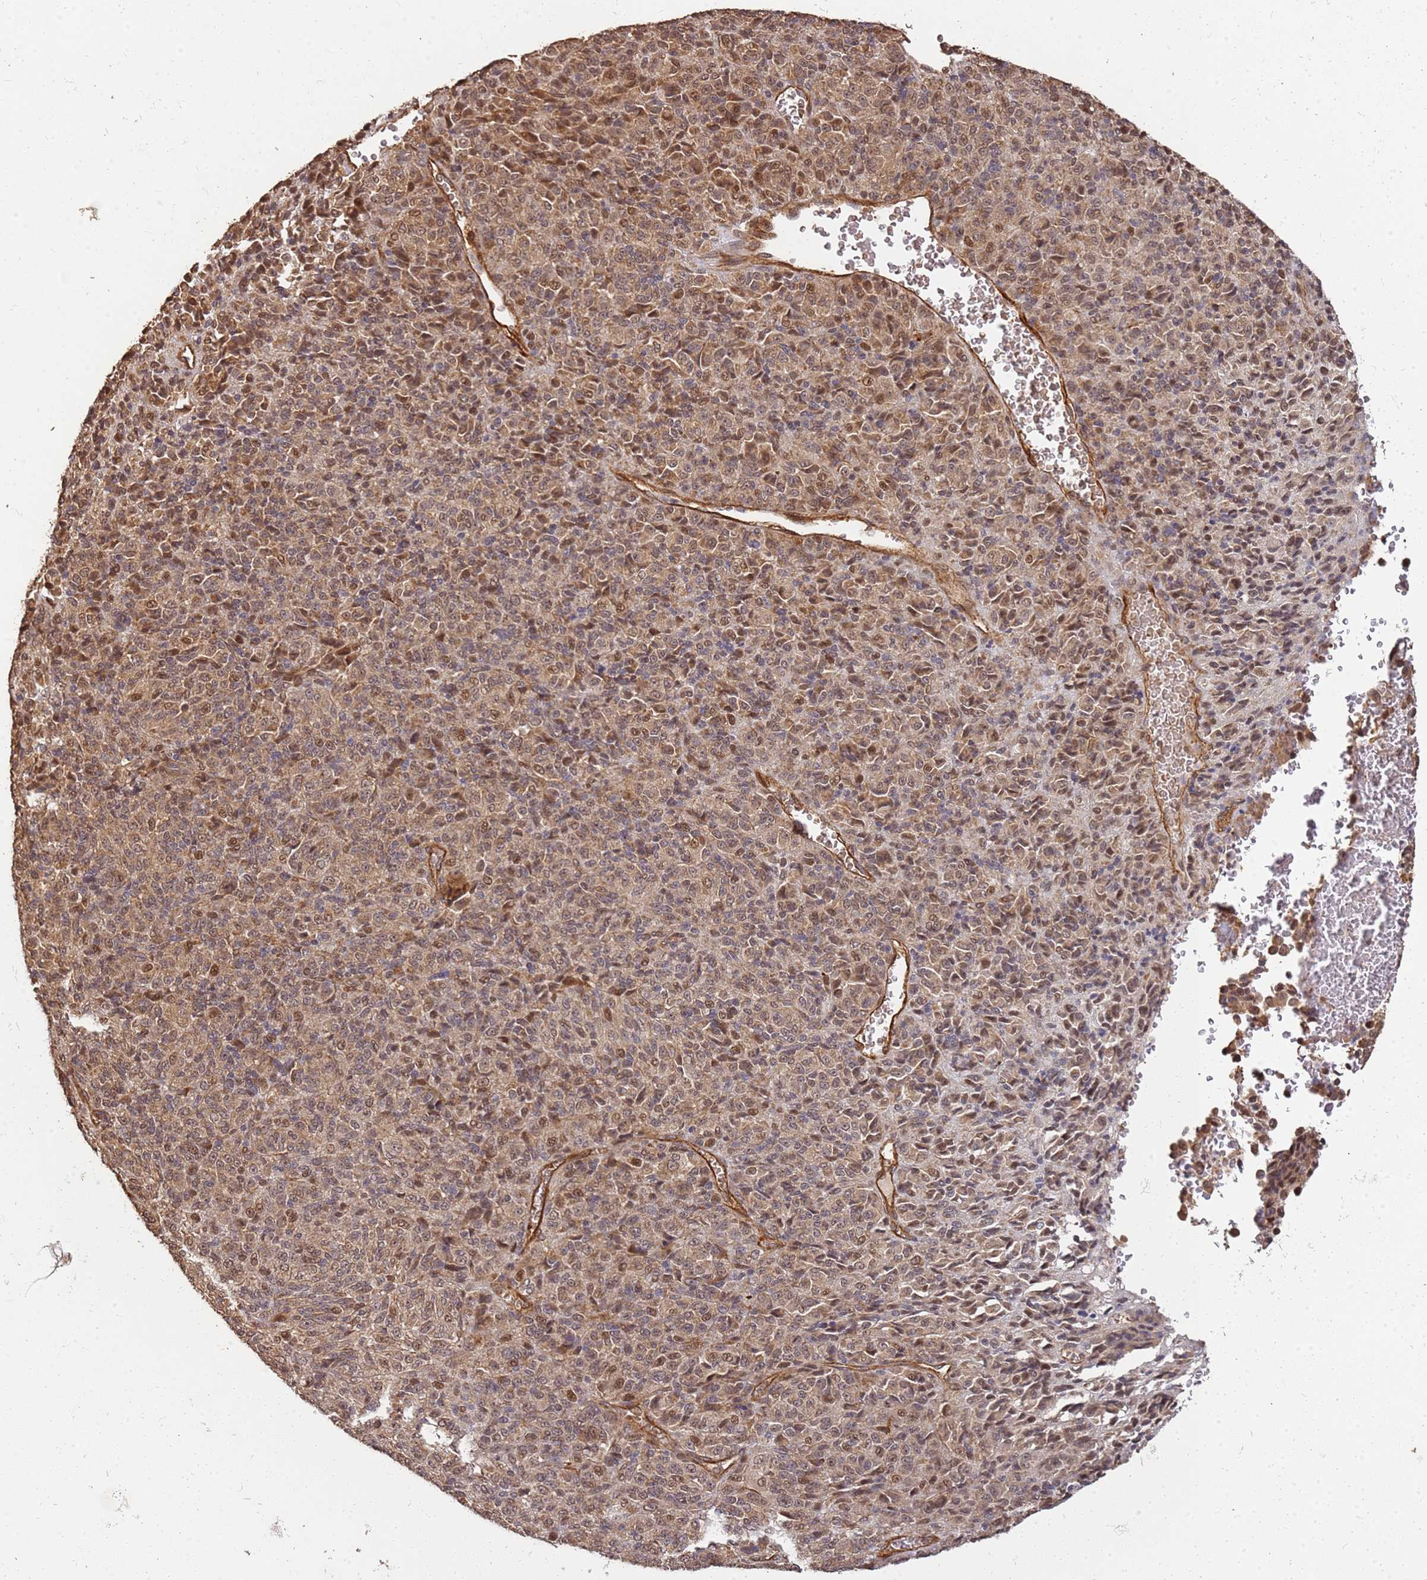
{"staining": {"intensity": "moderate", "quantity": ">75%", "location": "cytoplasmic/membranous,nuclear"}, "tissue": "melanoma", "cell_type": "Tumor cells", "image_type": "cancer", "snomed": [{"axis": "morphology", "description": "Malignant melanoma, Metastatic site"}, {"axis": "topography", "description": "Brain"}], "caption": "Malignant melanoma (metastatic site) stained with DAB IHC demonstrates medium levels of moderate cytoplasmic/membranous and nuclear staining in approximately >75% of tumor cells.", "gene": "ST18", "patient": {"sex": "female", "age": 56}}